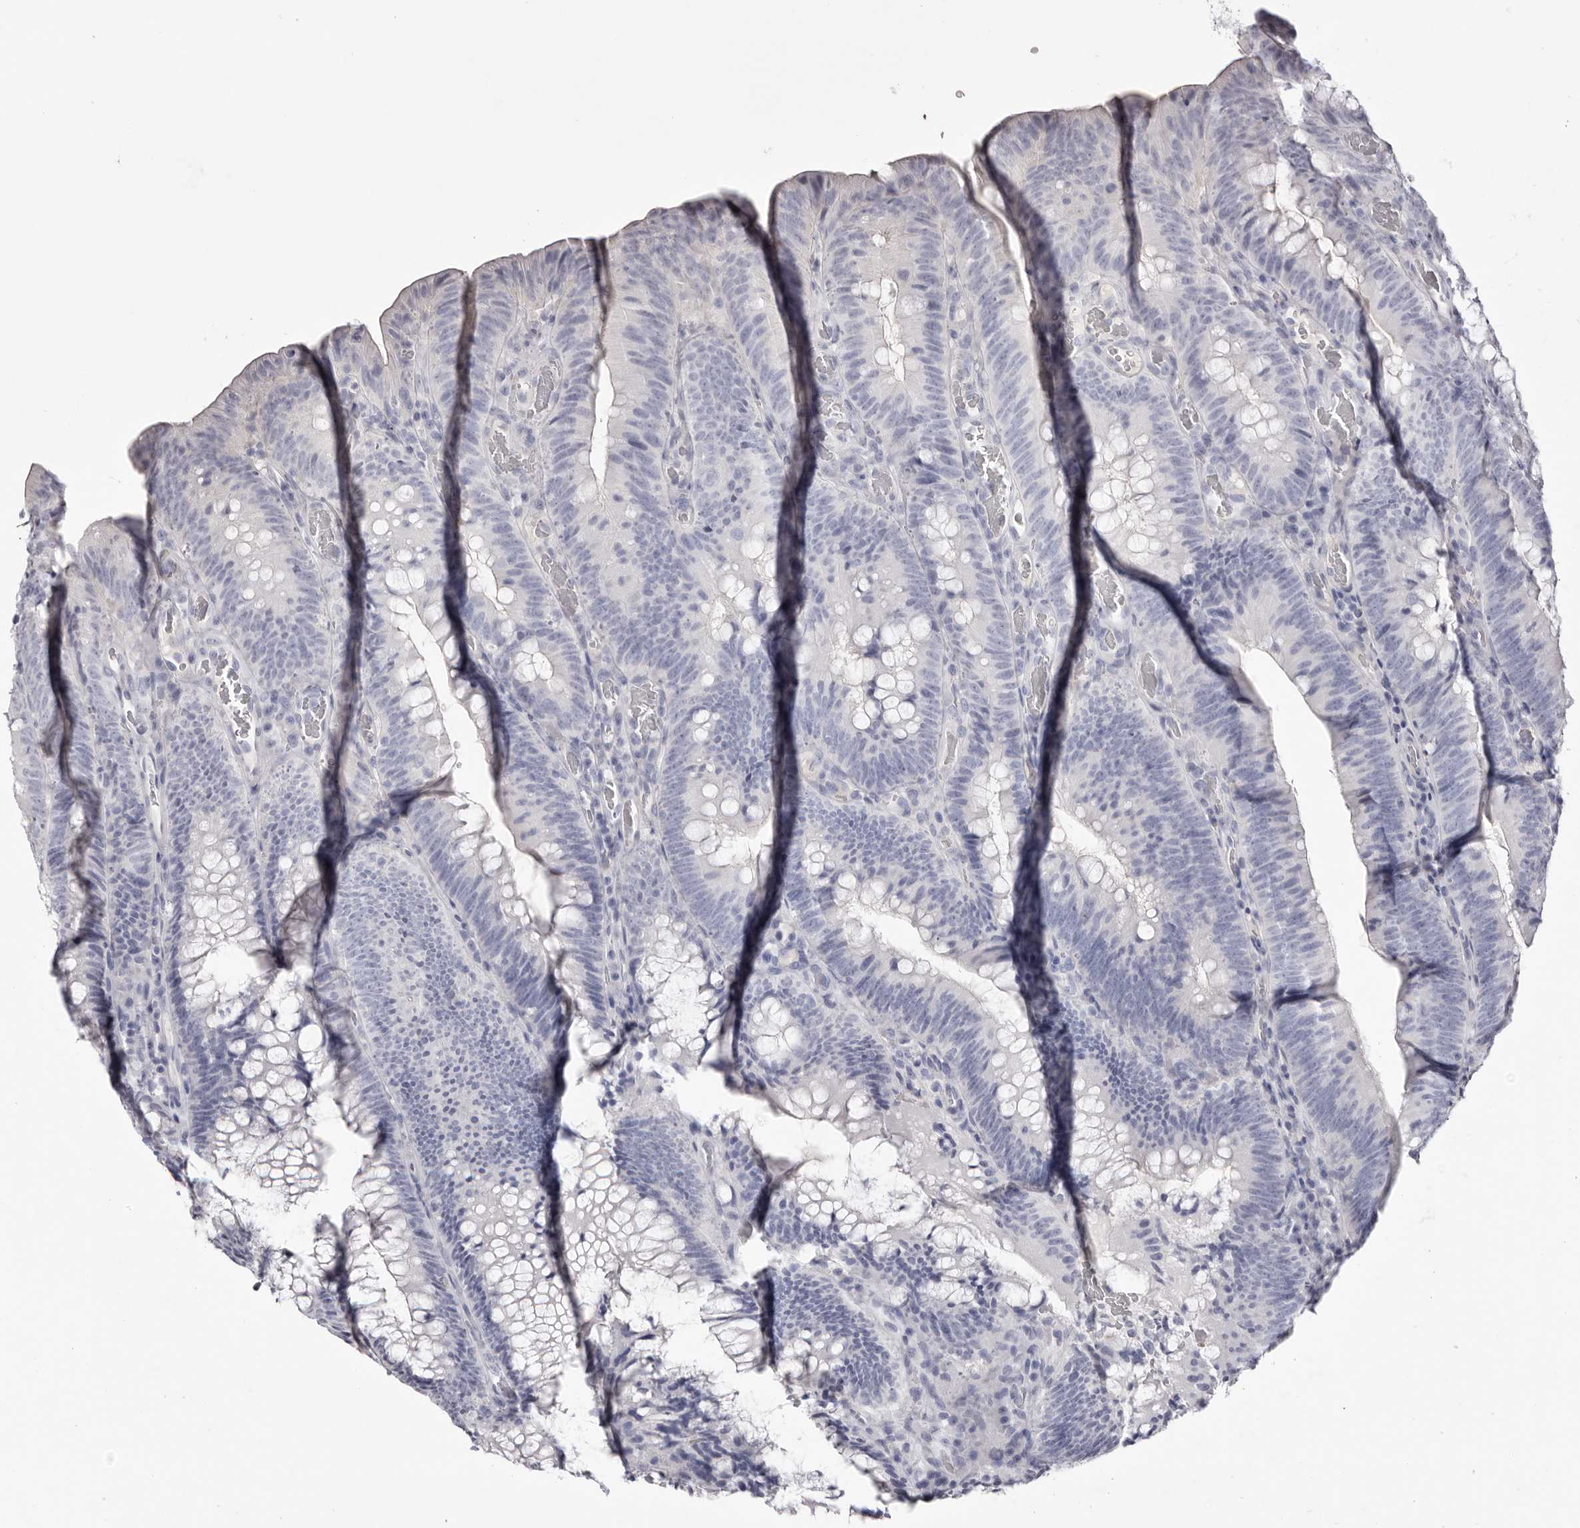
{"staining": {"intensity": "negative", "quantity": "none", "location": "none"}, "tissue": "colorectal cancer", "cell_type": "Tumor cells", "image_type": "cancer", "snomed": [{"axis": "morphology", "description": "Normal tissue, NOS"}, {"axis": "topography", "description": "Colon"}], "caption": "DAB immunohistochemical staining of human colorectal cancer displays no significant staining in tumor cells.", "gene": "CA6", "patient": {"sex": "female", "age": 82}}